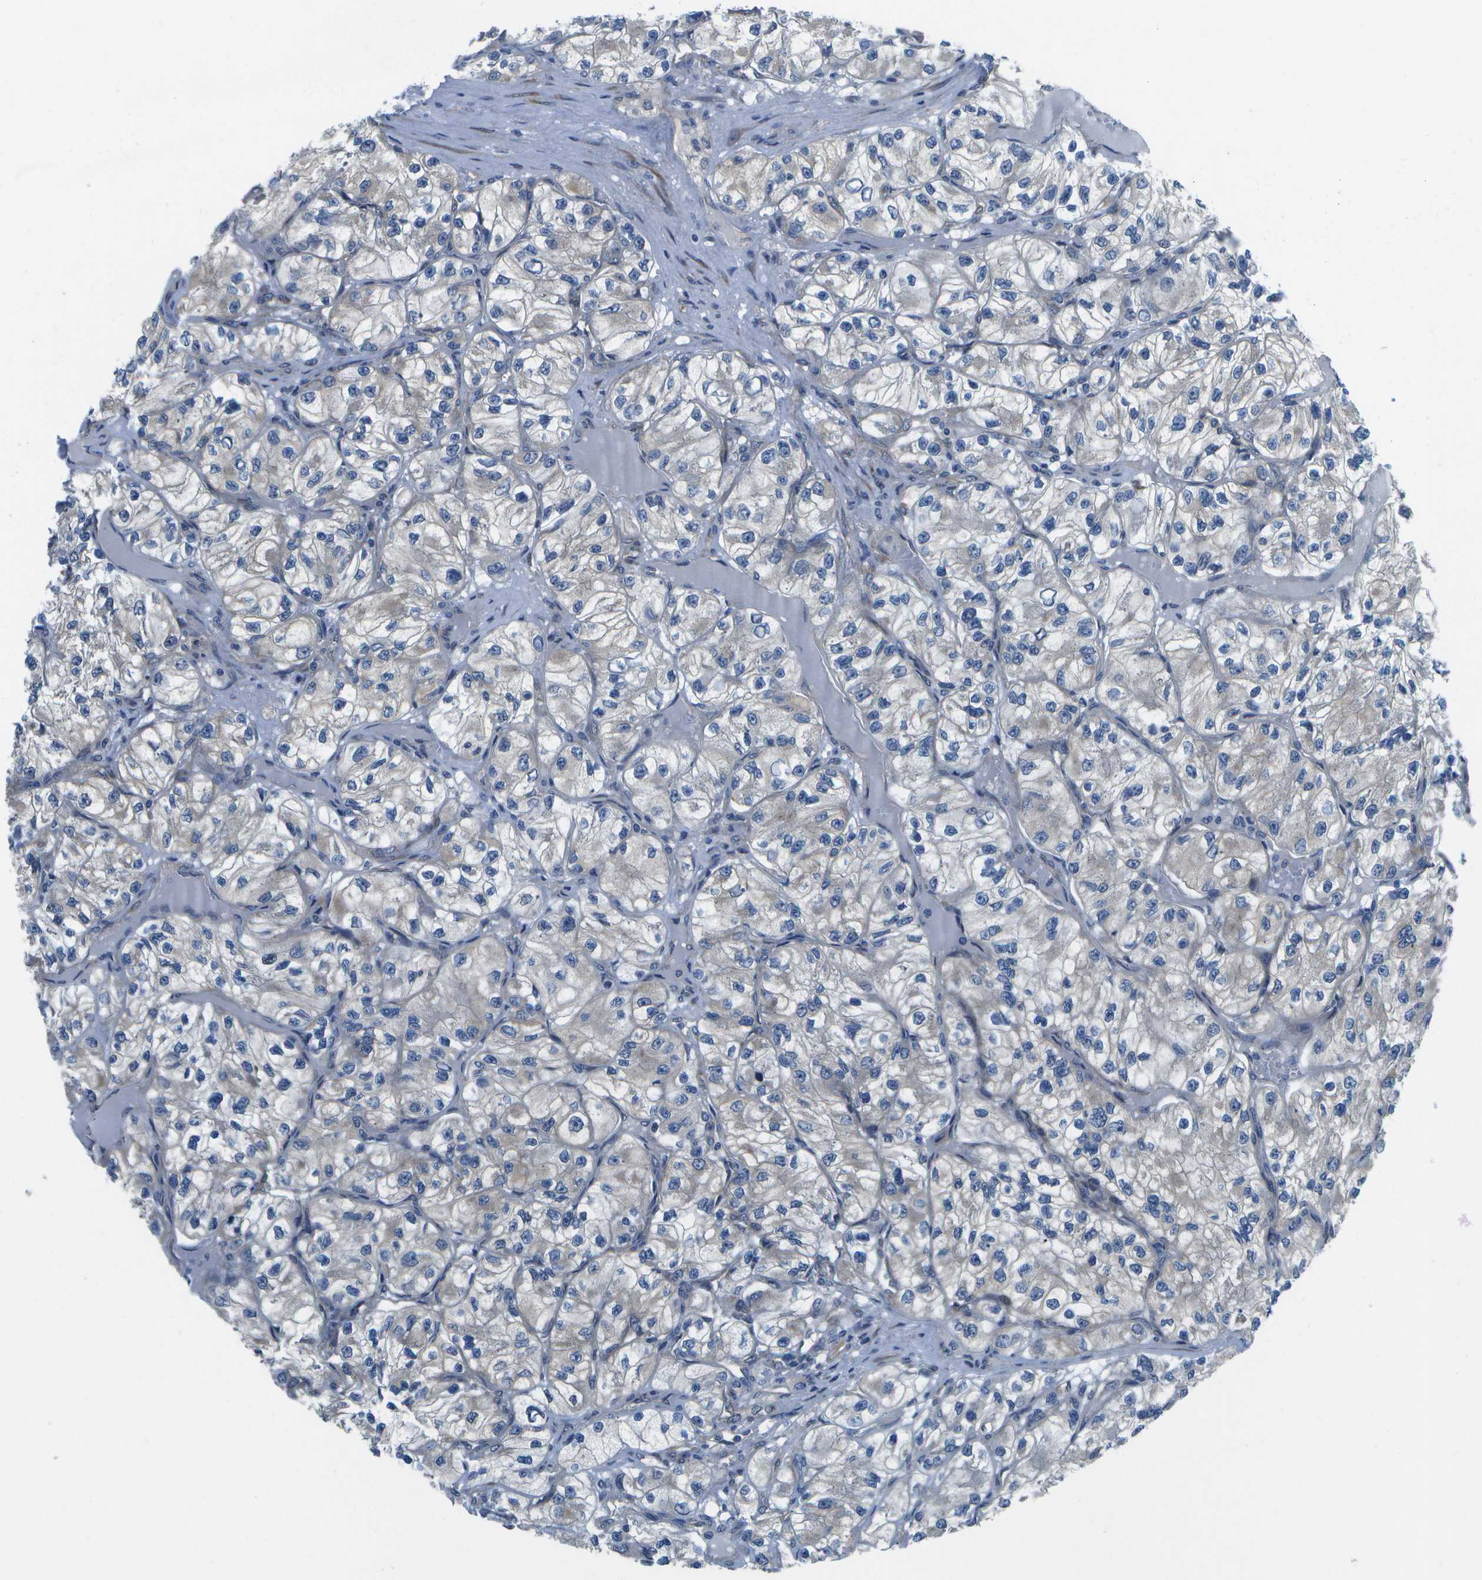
{"staining": {"intensity": "moderate", "quantity": "25%-75%", "location": "cytoplasmic/membranous"}, "tissue": "renal cancer", "cell_type": "Tumor cells", "image_type": "cancer", "snomed": [{"axis": "morphology", "description": "Adenocarcinoma, NOS"}, {"axis": "topography", "description": "Kidney"}], "caption": "Human adenocarcinoma (renal) stained with a brown dye shows moderate cytoplasmic/membranous positive expression in about 25%-75% of tumor cells.", "gene": "P3H1", "patient": {"sex": "female", "age": 57}}